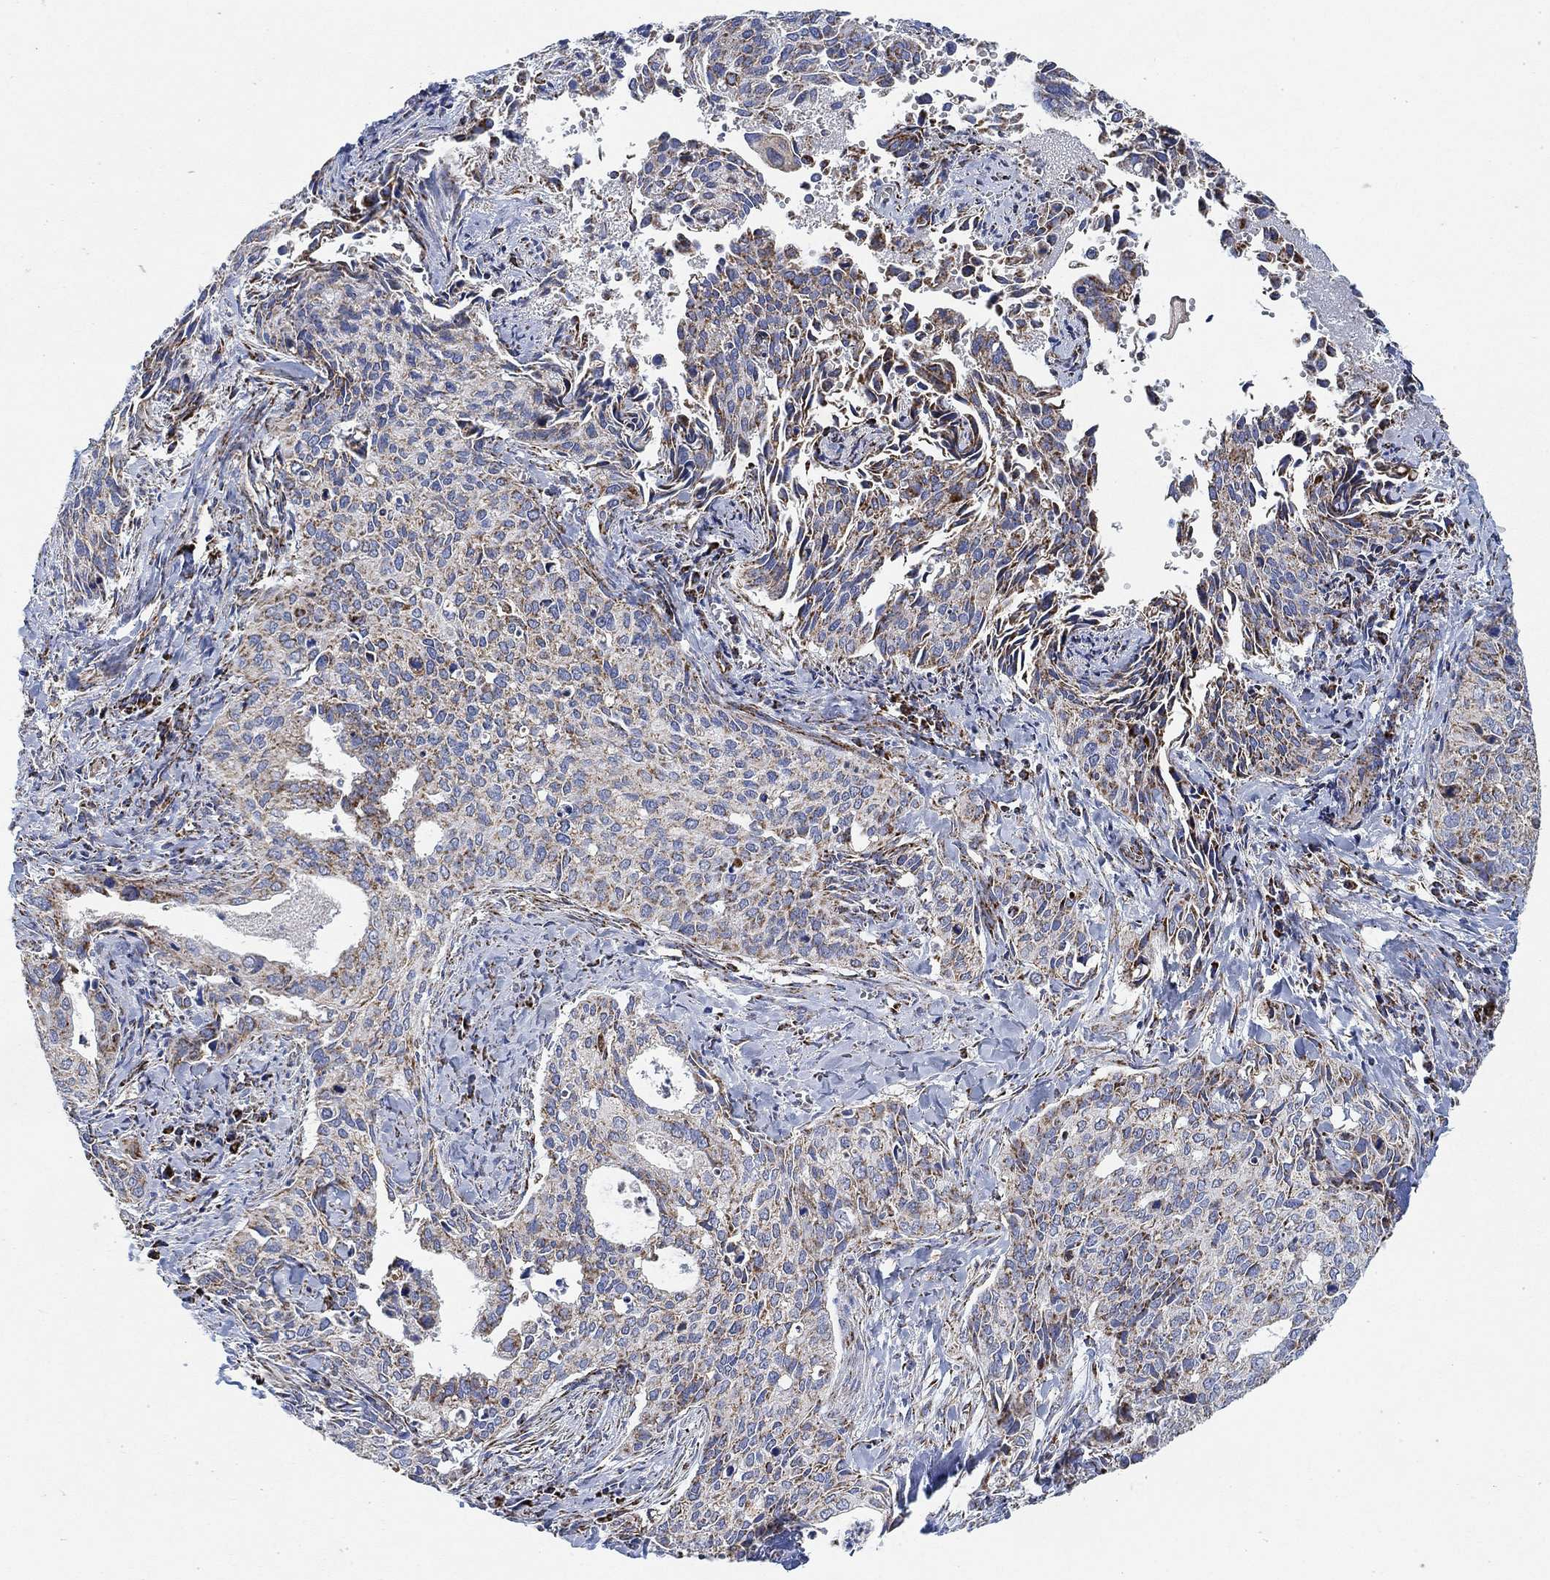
{"staining": {"intensity": "weak", "quantity": "<25%", "location": "cytoplasmic/membranous"}, "tissue": "cervical cancer", "cell_type": "Tumor cells", "image_type": "cancer", "snomed": [{"axis": "morphology", "description": "Squamous cell carcinoma, NOS"}, {"axis": "topography", "description": "Cervix"}], "caption": "Histopathology image shows no significant protein staining in tumor cells of squamous cell carcinoma (cervical).", "gene": "NDUFS3", "patient": {"sex": "female", "age": 29}}